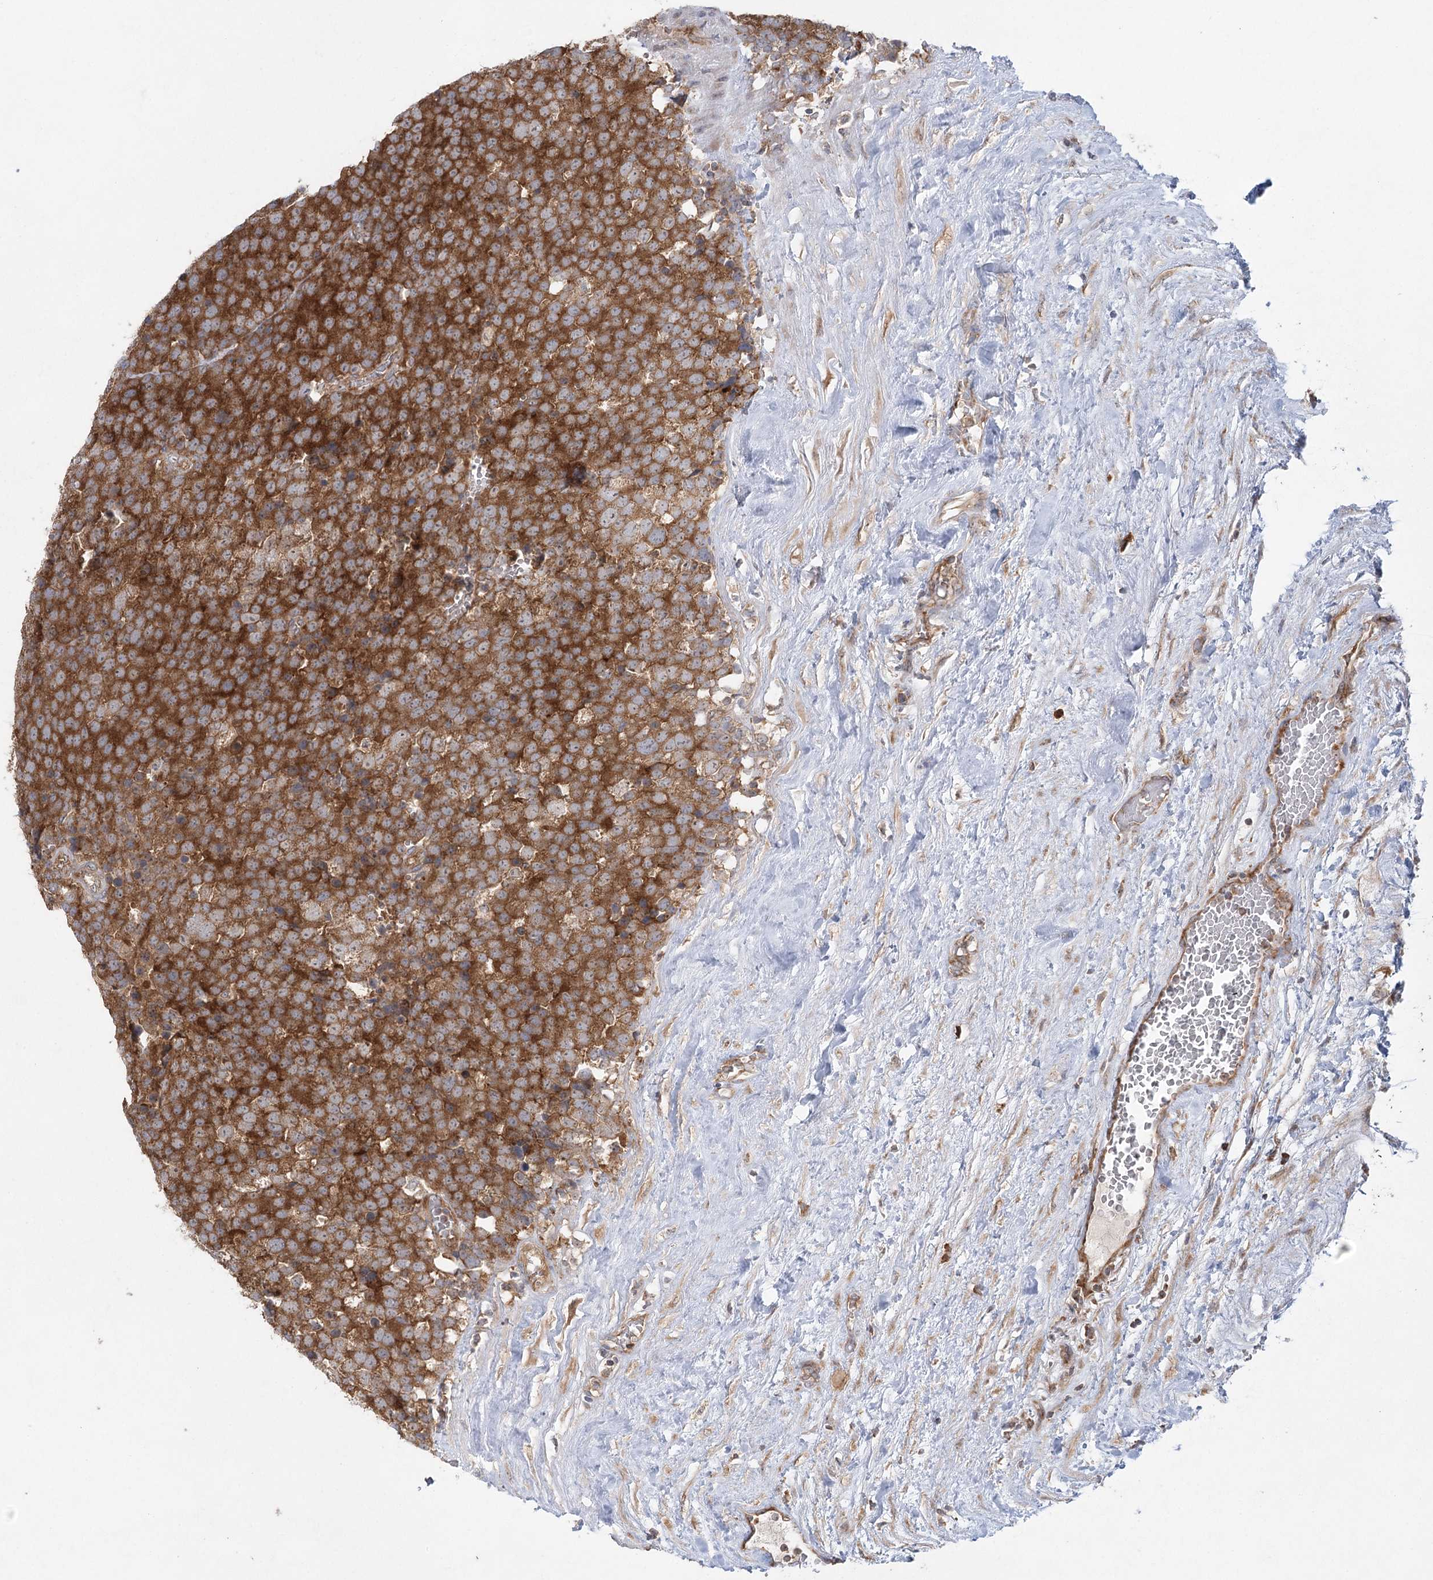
{"staining": {"intensity": "strong", "quantity": ">75%", "location": "cytoplasmic/membranous"}, "tissue": "testis cancer", "cell_type": "Tumor cells", "image_type": "cancer", "snomed": [{"axis": "morphology", "description": "Seminoma, NOS"}, {"axis": "topography", "description": "Testis"}], "caption": "A histopathology image of testis cancer (seminoma) stained for a protein reveals strong cytoplasmic/membranous brown staining in tumor cells.", "gene": "EIF3A", "patient": {"sex": "male", "age": 71}}